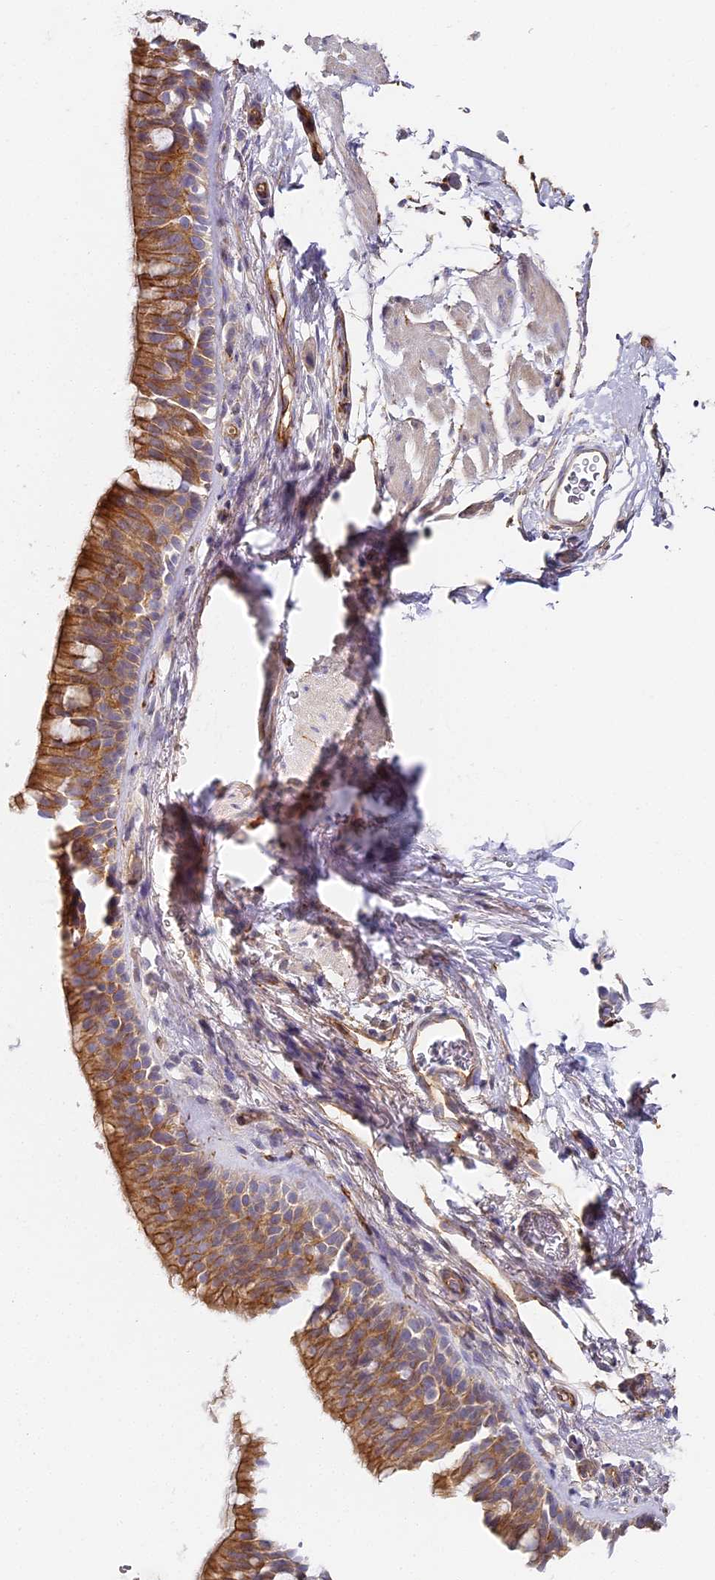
{"staining": {"intensity": "moderate", "quantity": ">75%", "location": "cytoplasmic/membranous"}, "tissue": "bronchus", "cell_type": "Respiratory epithelial cells", "image_type": "normal", "snomed": [{"axis": "morphology", "description": "Normal tissue, NOS"}, {"axis": "topography", "description": "Cartilage tissue"}, {"axis": "topography", "description": "Bronchus"}], "caption": "Bronchus was stained to show a protein in brown. There is medium levels of moderate cytoplasmic/membranous positivity in about >75% of respiratory epithelial cells.", "gene": "CCDC30", "patient": {"sex": "female", "age": 53}}